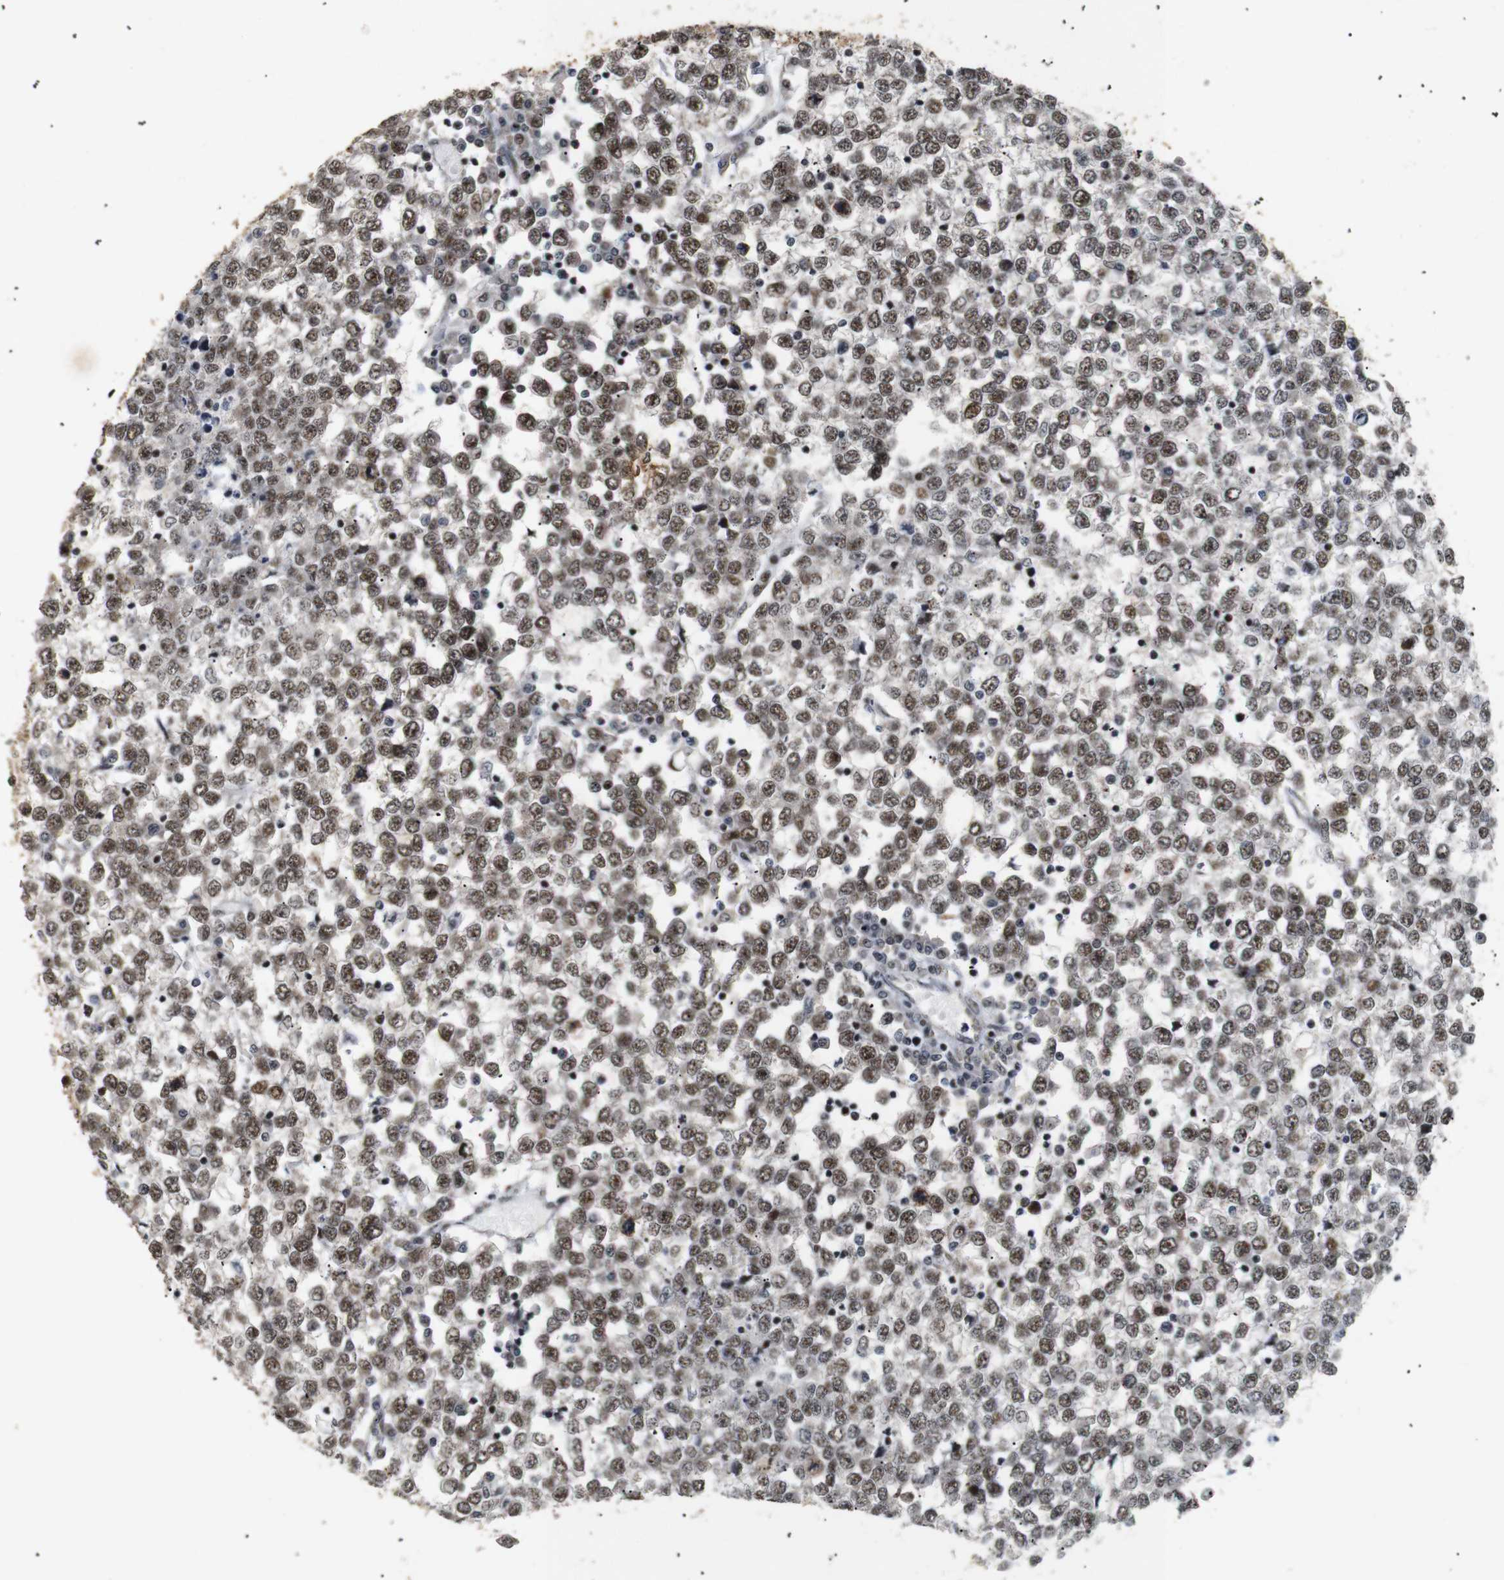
{"staining": {"intensity": "moderate", "quantity": ">75%", "location": "cytoplasmic/membranous,nuclear"}, "tissue": "testis cancer", "cell_type": "Tumor cells", "image_type": "cancer", "snomed": [{"axis": "morphology", "description": "Seminoma, NOS"}, {"axis": "topography", "description": "Testis"}], "caption": "DAB (3,3'-diaminobenzidine) immunohistochemical staining of human seminoma (testis) displays moderate cytoplasmic/membranous and nuclear protein staining in approximately >75% of tumor cells. (DAB = brown stain, brightfield microscopy at high magnification).", "gene": "PYM1", "patient": {"sex": "male", "age": 65}}